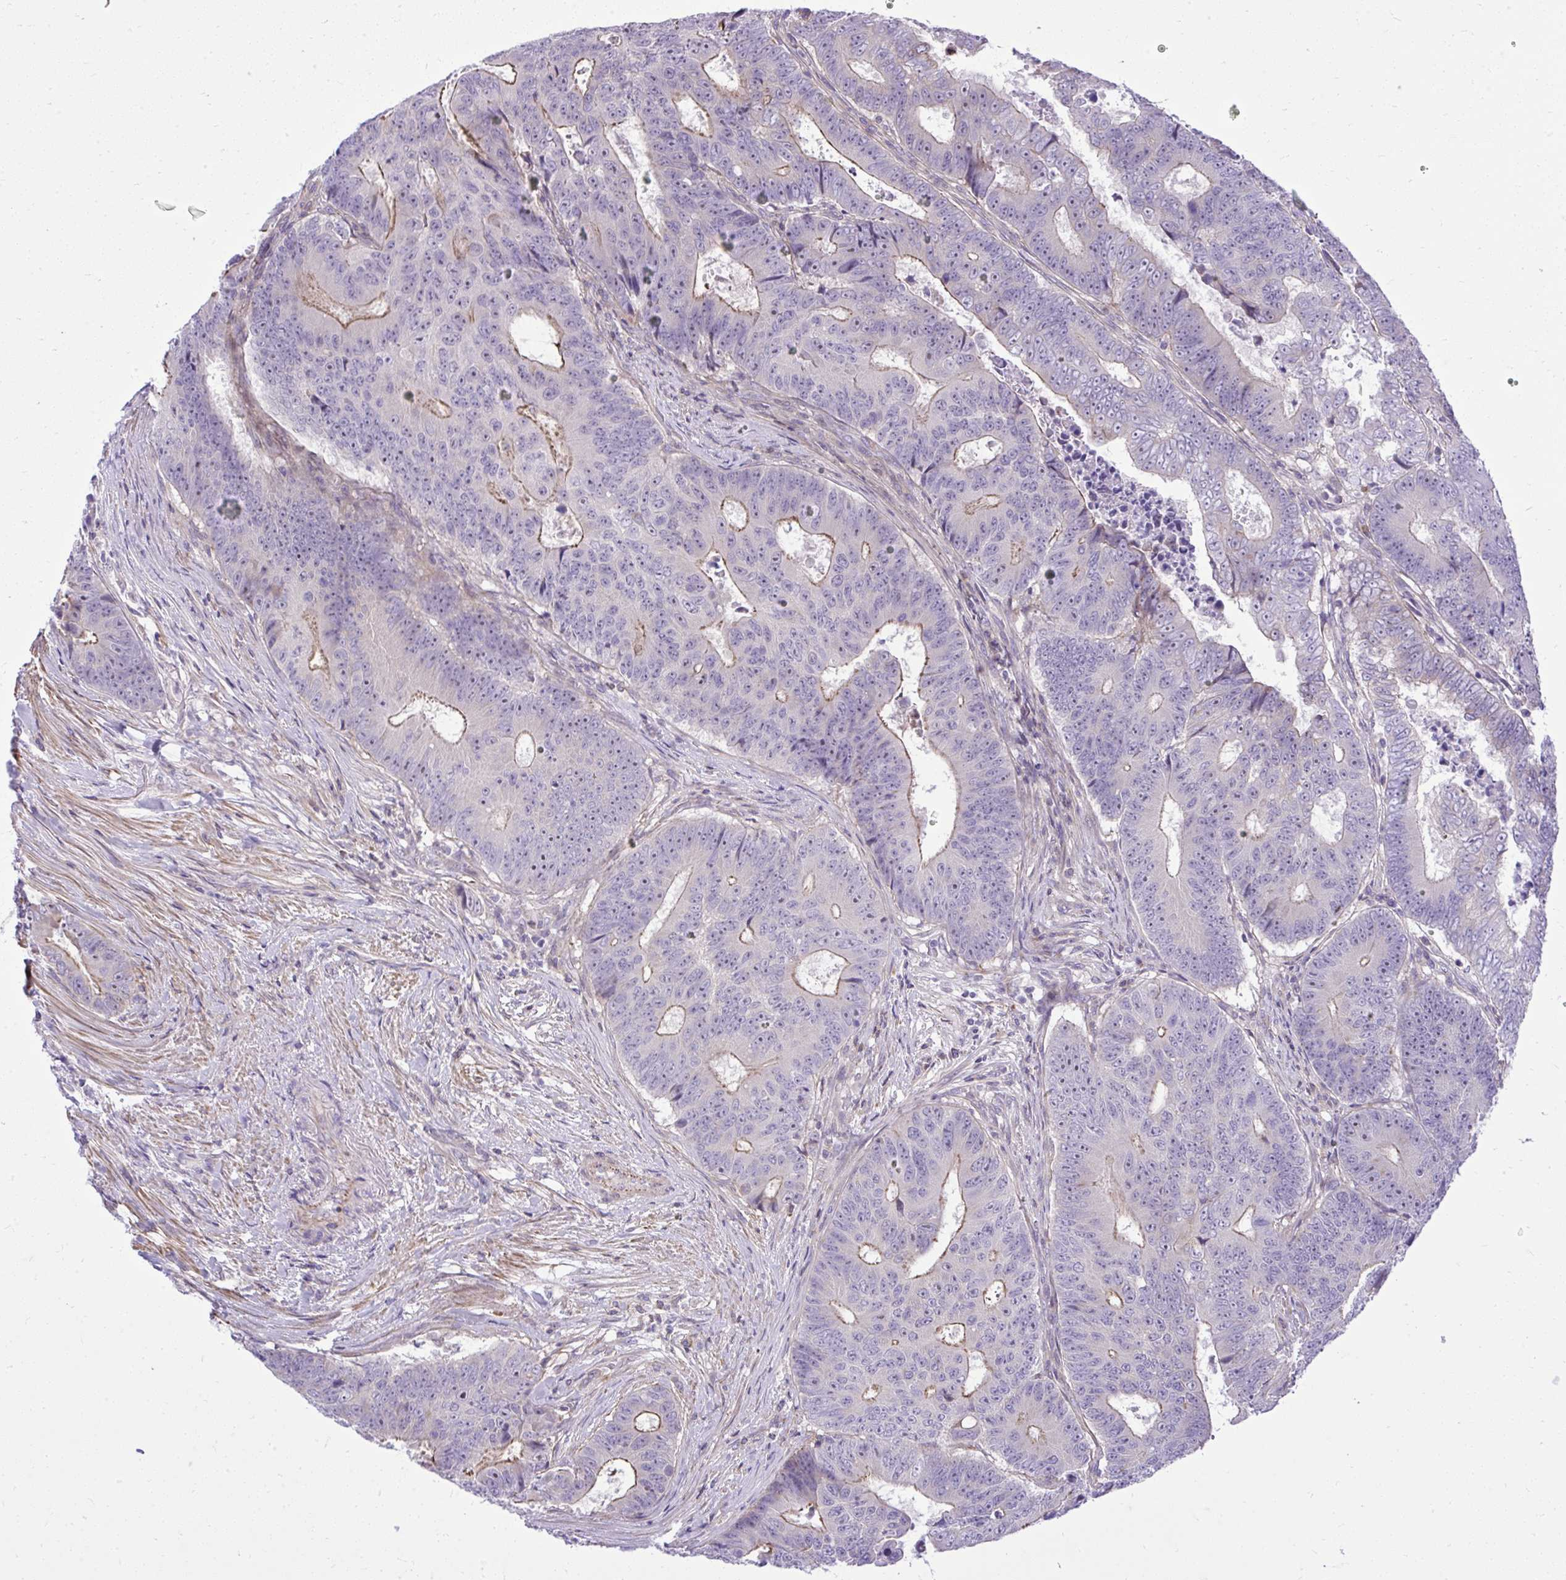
{"staining": {"intensity": "moderate", "quantity": "<25%", "location": "cytoplasmic/membranous"}, "tissue": "colorectal cancer", "cell_type": "Tumor cells", "image_type": "cancer", "snomed": [{"axis": "morphology", "description": "Adenocarcinoma, NOS"}, {"axis": "topography", "description": "Colon"}], "caption": "This photomicrograph displays immunohistochemistry (IHC) staining of colorectal cancer, with low moderate cytoplasmic/membranous positivity in approximately <25% of tumor cells.", "gene": "GRK4", "patient": {"sex": "female", "age": 48}}